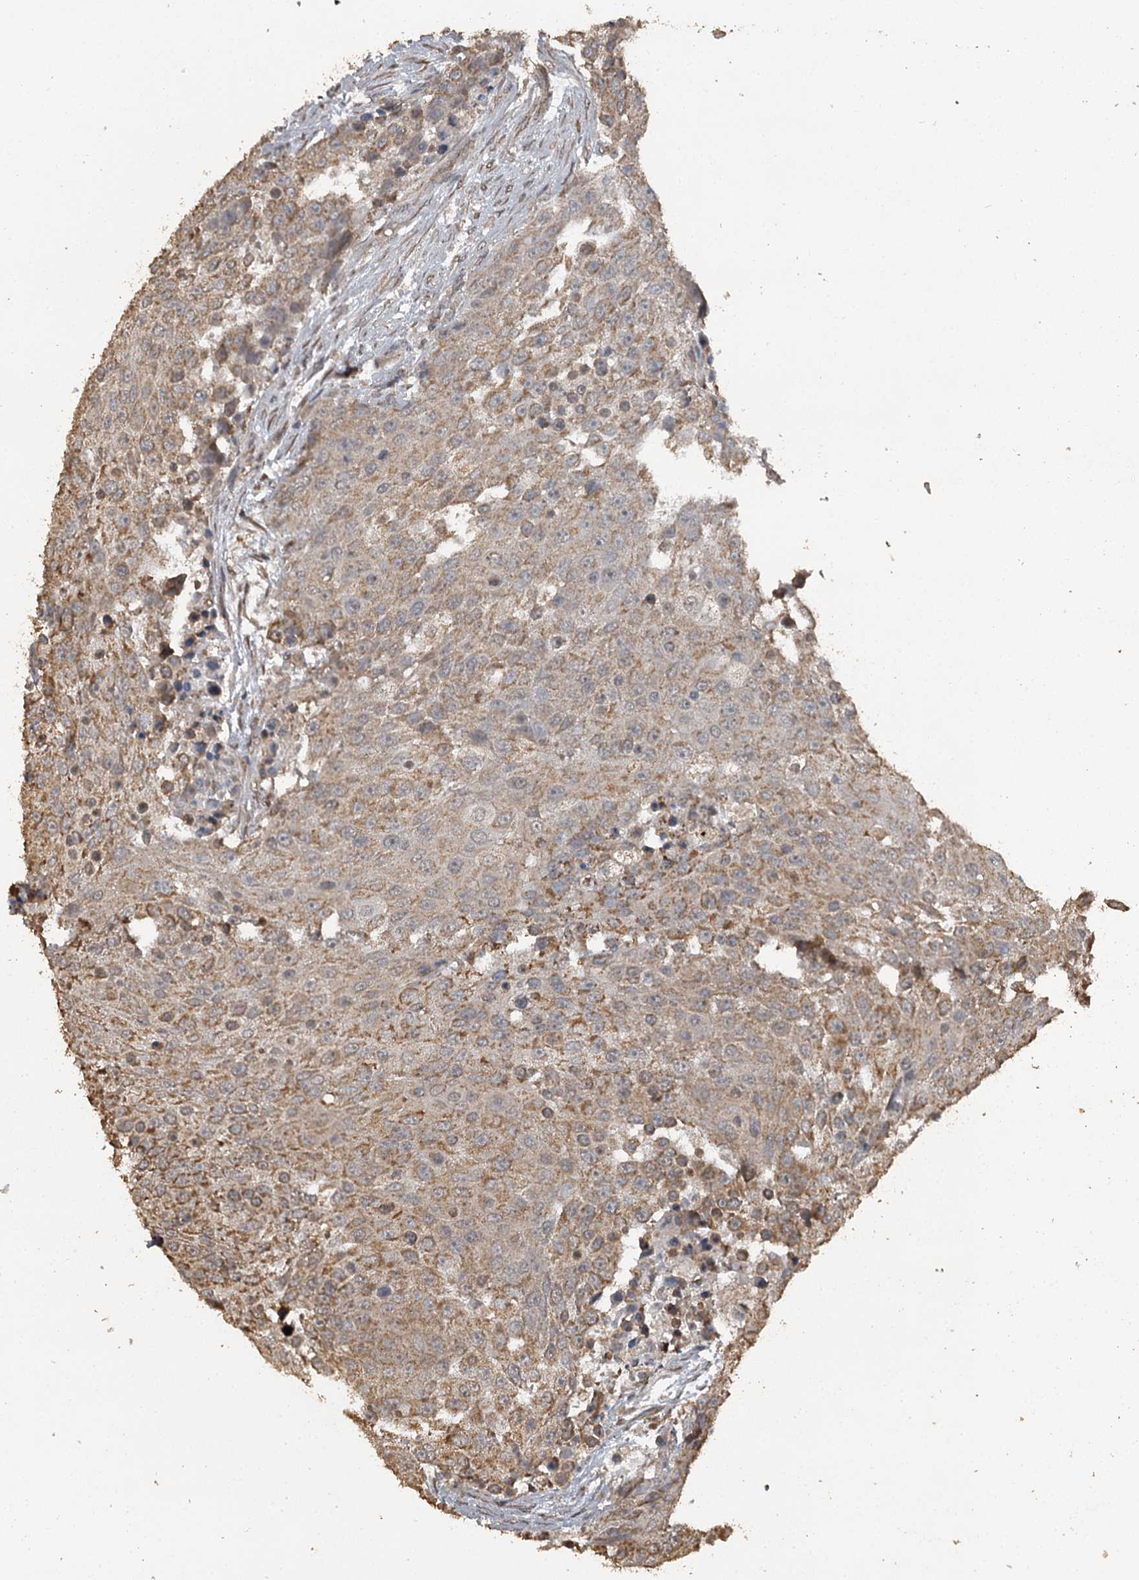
{"staining": {"intensity": "moderate", "quantity": ">75%", "location": "cytoplasmic/membranous"}, "tissue": "urothelial cancer", "cell_type": "Tumor cells", "image_type": "cancer", "snomed": [{"axis": "morphology", "description": "Urothelial carcinoma, High grade"}, {"axis": "topography", "description": "Urinary bladder"}], "caption": "IHC image of high-grade urothelial carcinoma stained for a protein (brown), which shows medium levels of moderate cytoplasmic/membranous expression in approximately >75% of tumor cells.", "gene": "WIPI1", "patient": {"sex": "female", "age": 63}}